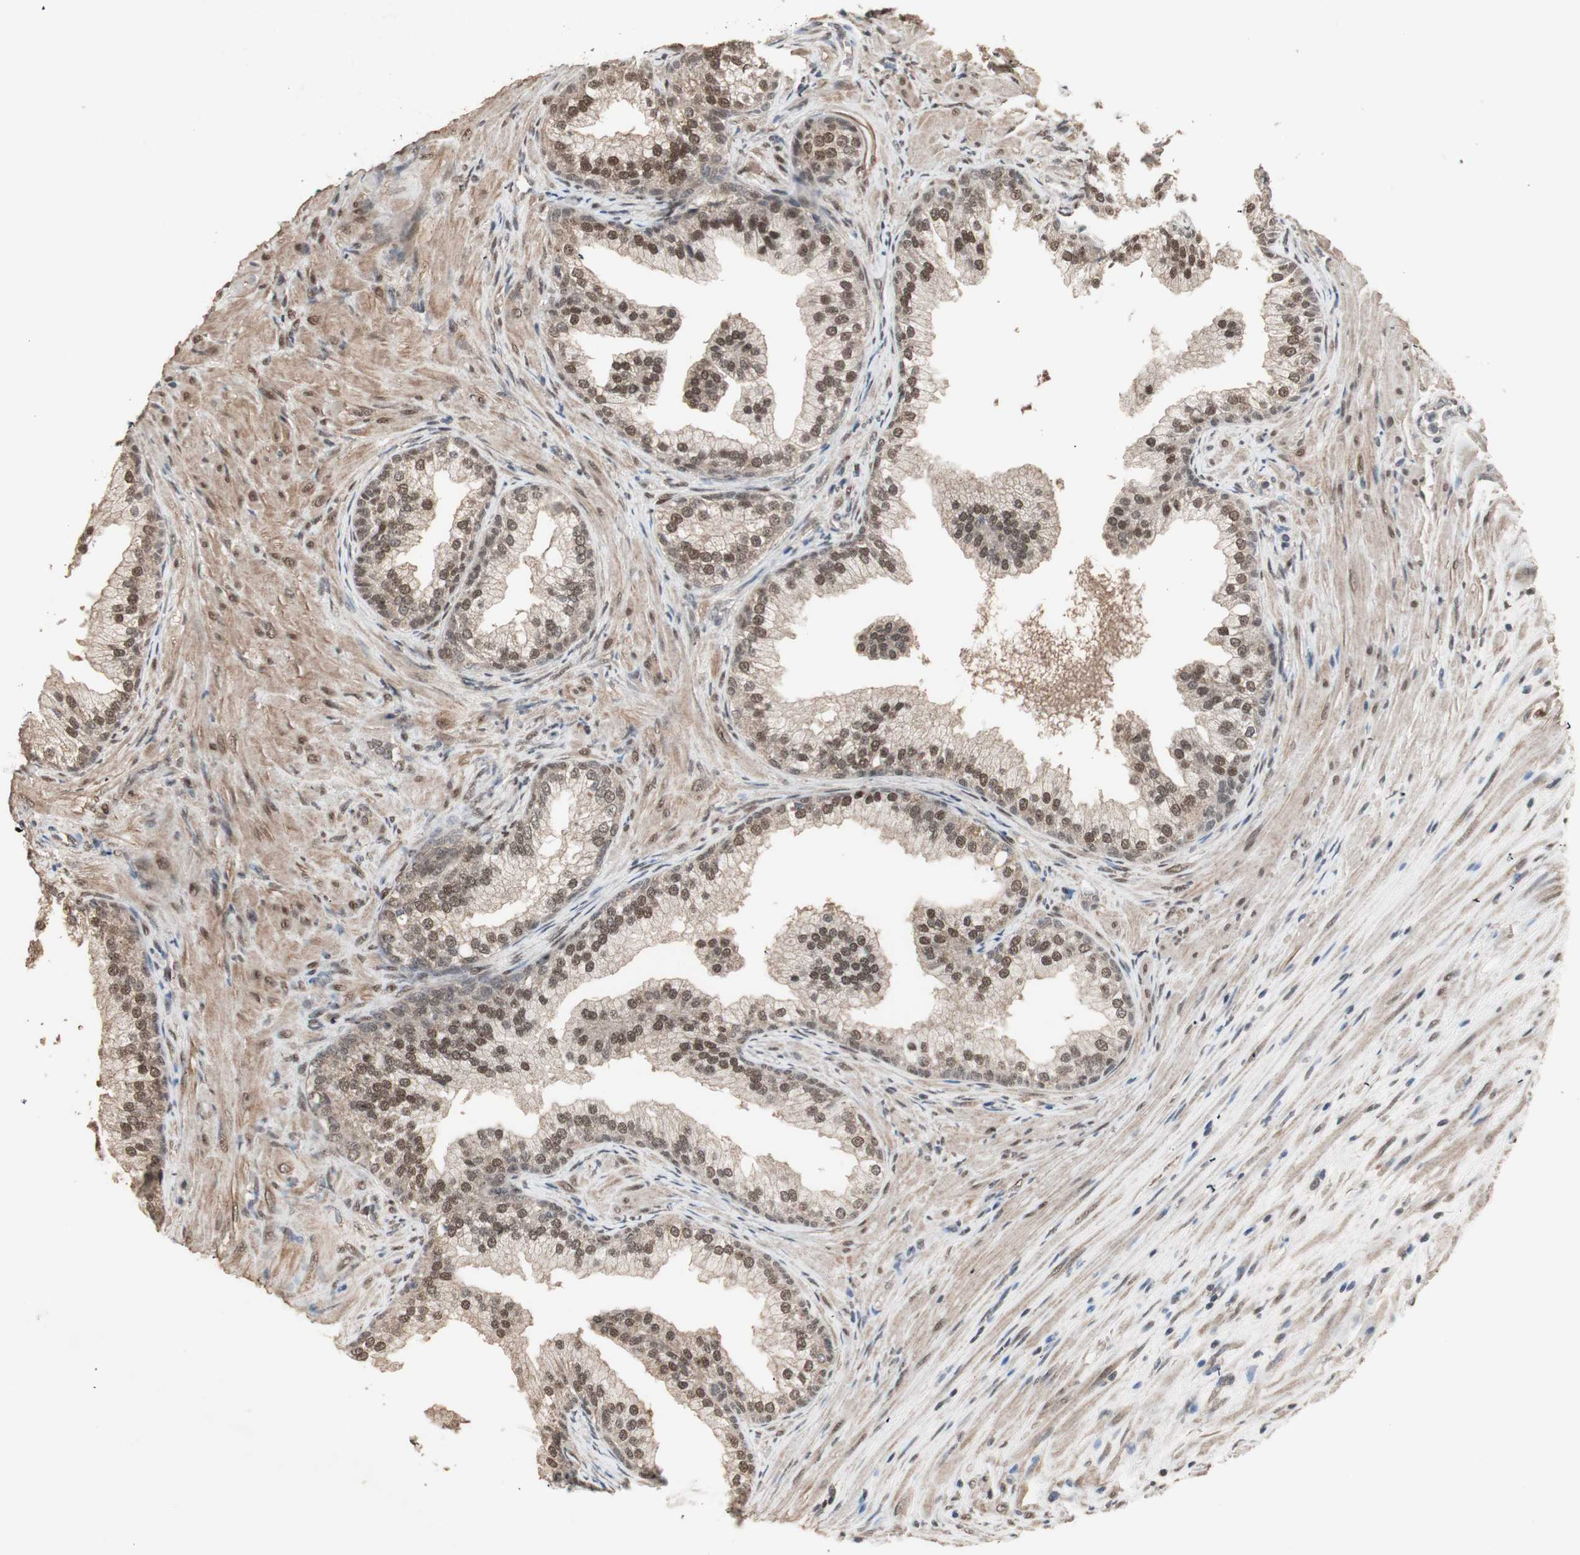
{"staining": {"intensity": "moderate", "quantity": ">75%", "location": "nuclear"}, "tissue": "prostate", "cell_type": "Glandular cells", "image_type": "normal", "snomed": [{"axis": "morphology", "description": "Normal tissue, NOS"}, {"axis": "topography", "description": "Prostate"}], "caption": "An image of human prostate stained for a protein shows moderate nuclear brown staining in glandular cells.", "gene": "ZHX2", "patient": {"sex": "male", "age": 76}}